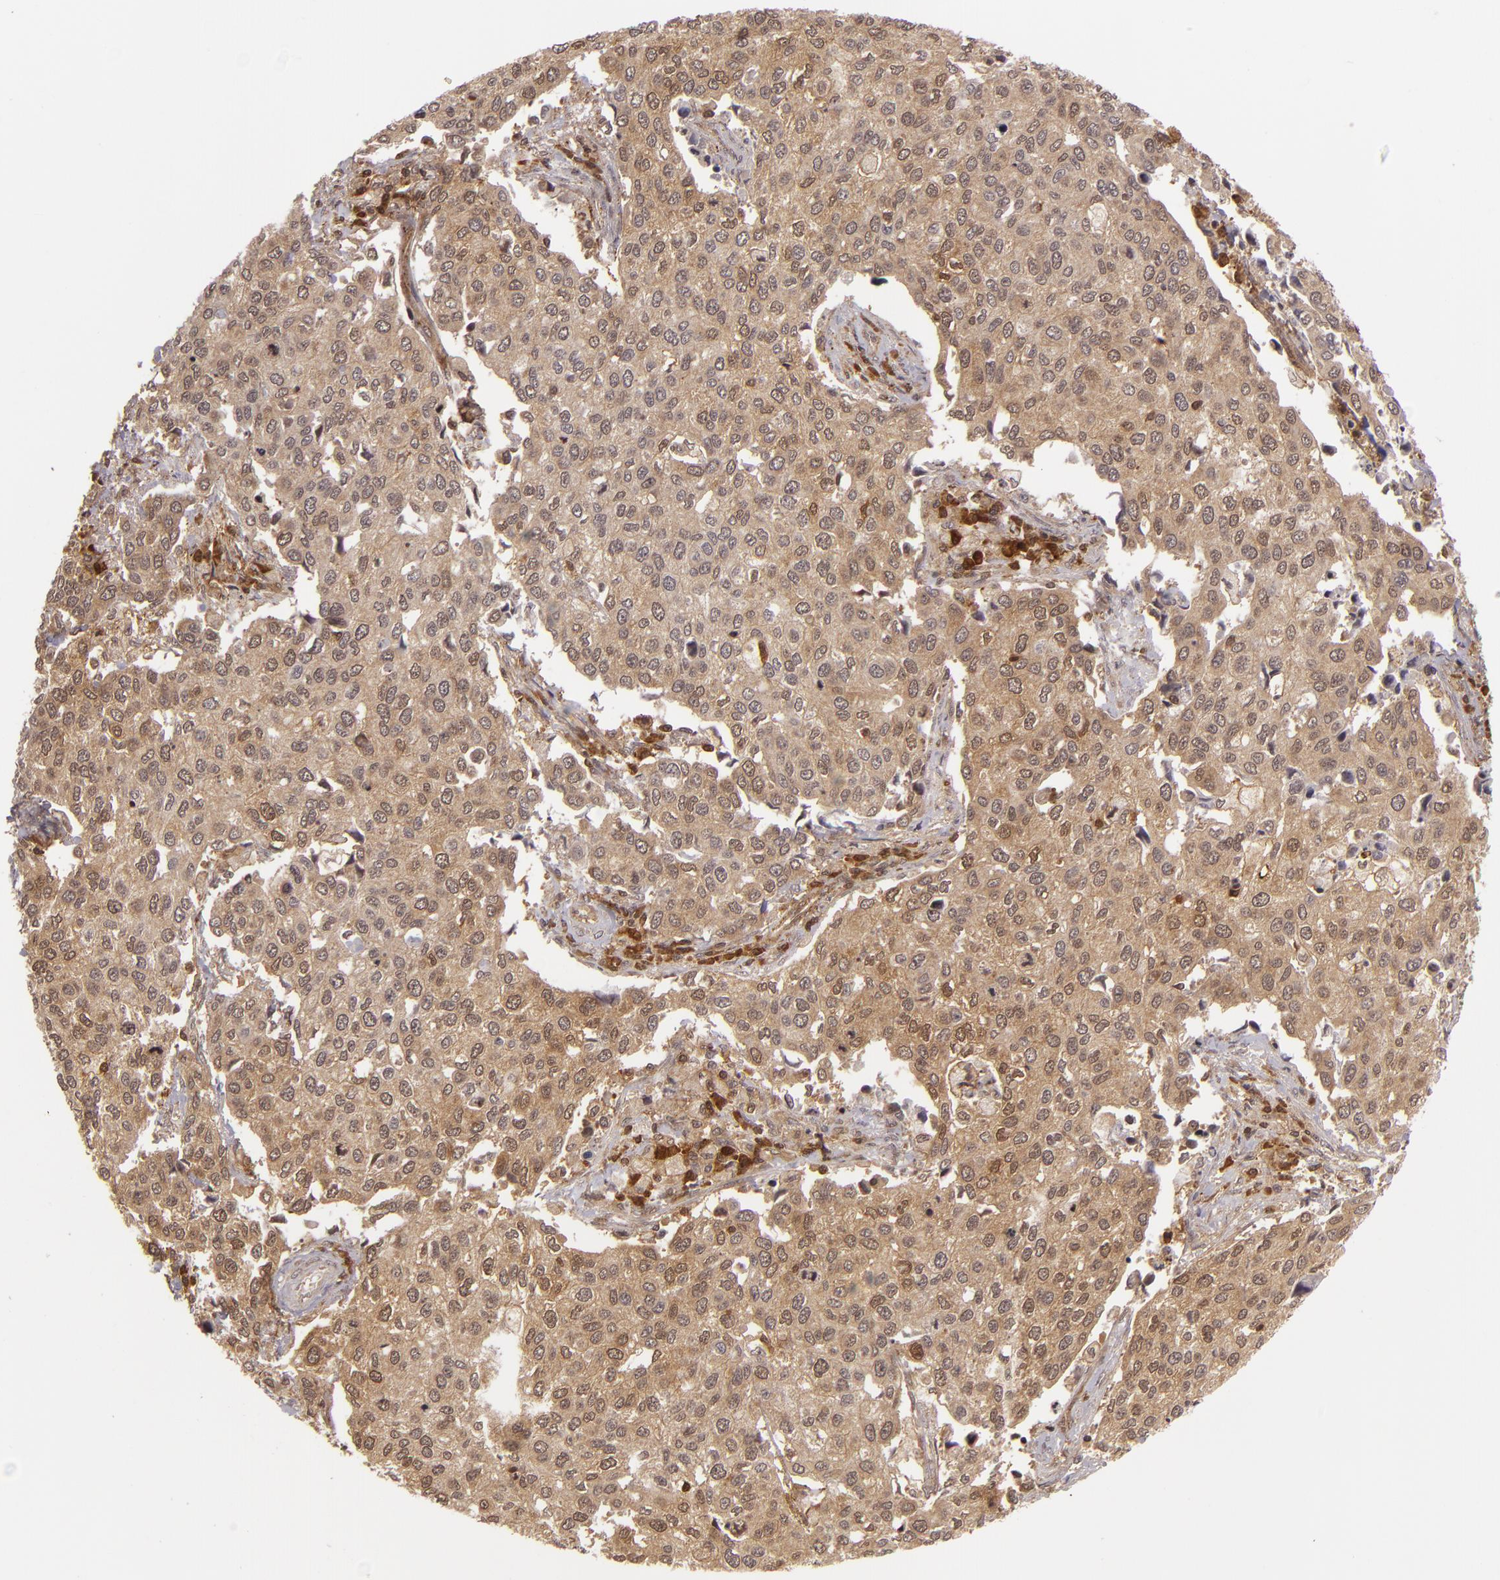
{"staining": {"intensity": "weak", "quantity": ">75%", "location": "cytoplasmic/membranous,nuclear"}, "tissue": "cervical cancer", "cell_type": "Tumor cells", "image_type": "cancer", "snomed": [{"axis": "morphology", "description": "Squamous cell carcinoma, NOS"}, {"axis": "topography", "description": "Cervix"}], "caption": "Immunohistochemical staining of human cervical cancer (squamous cell carcinoma) displays low levels of weak cytoplasmic/membranous and nuclear protein positivity in about >75% of tumor cells.", "gene": "ZBTB33", "patient": {"sex": "female", "age": 54}}